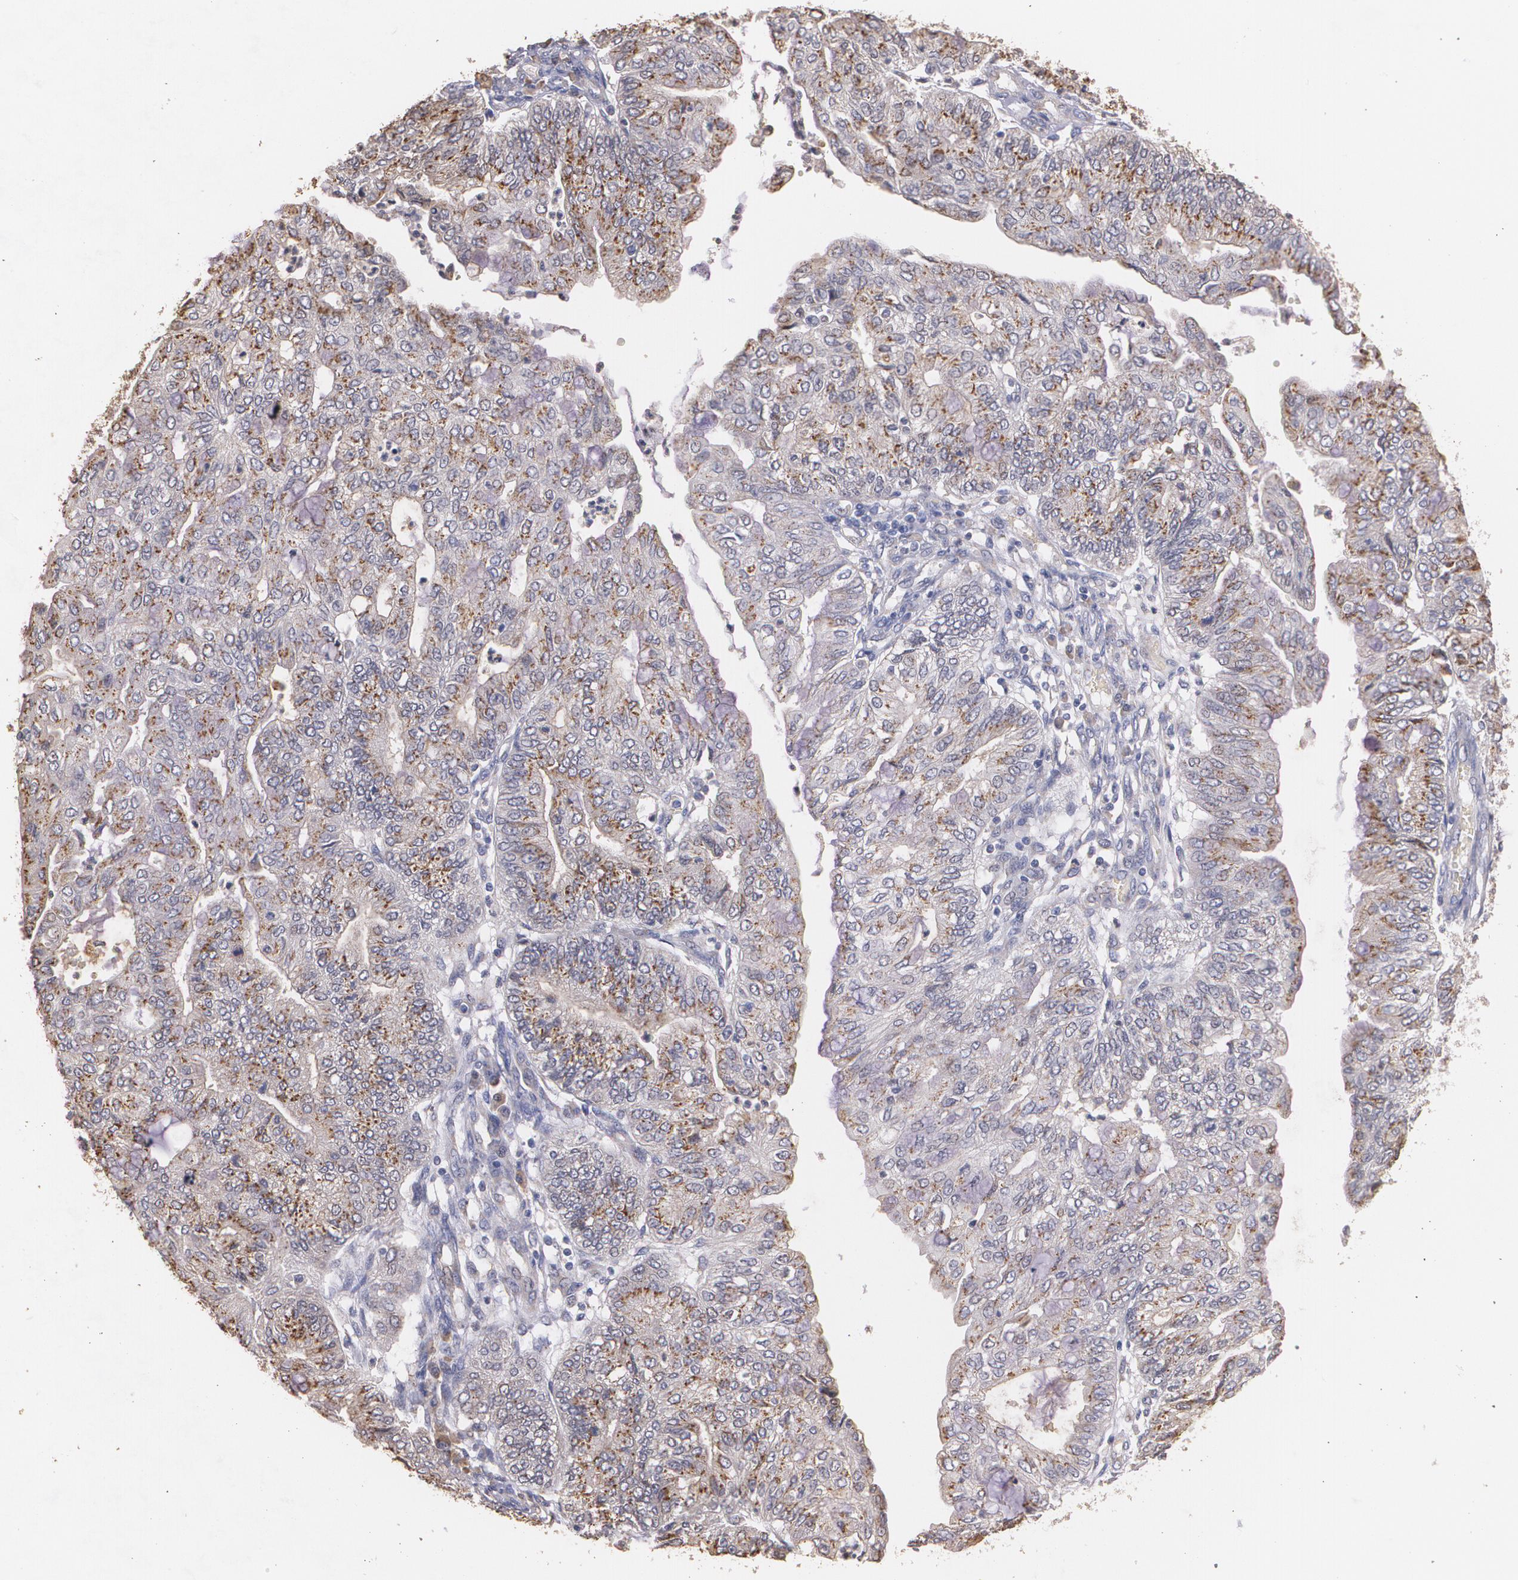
{"staining": {"intensity": "moderate", "quantity": ">75%", "location": "cytoplasmic/membranous"}, "tissue": "endometrial cancer", "cell_type": "Tumor cells", "image_type": "cancer", "snomed": [{"axis": "morphology", "description": "Adenocarcinoma, NOS"}, {"axis": "topography", "description": "Endometrium"}], "caption": "Endometrial cancer (adenocarcinoma) was stained to show a protein in brown. There is medium levels of moderate cytoplasmic/membranous positivity in about >75% of tumor cells.", "gene": "ATF3", "patient": {"sex": "female", "age": 59}}